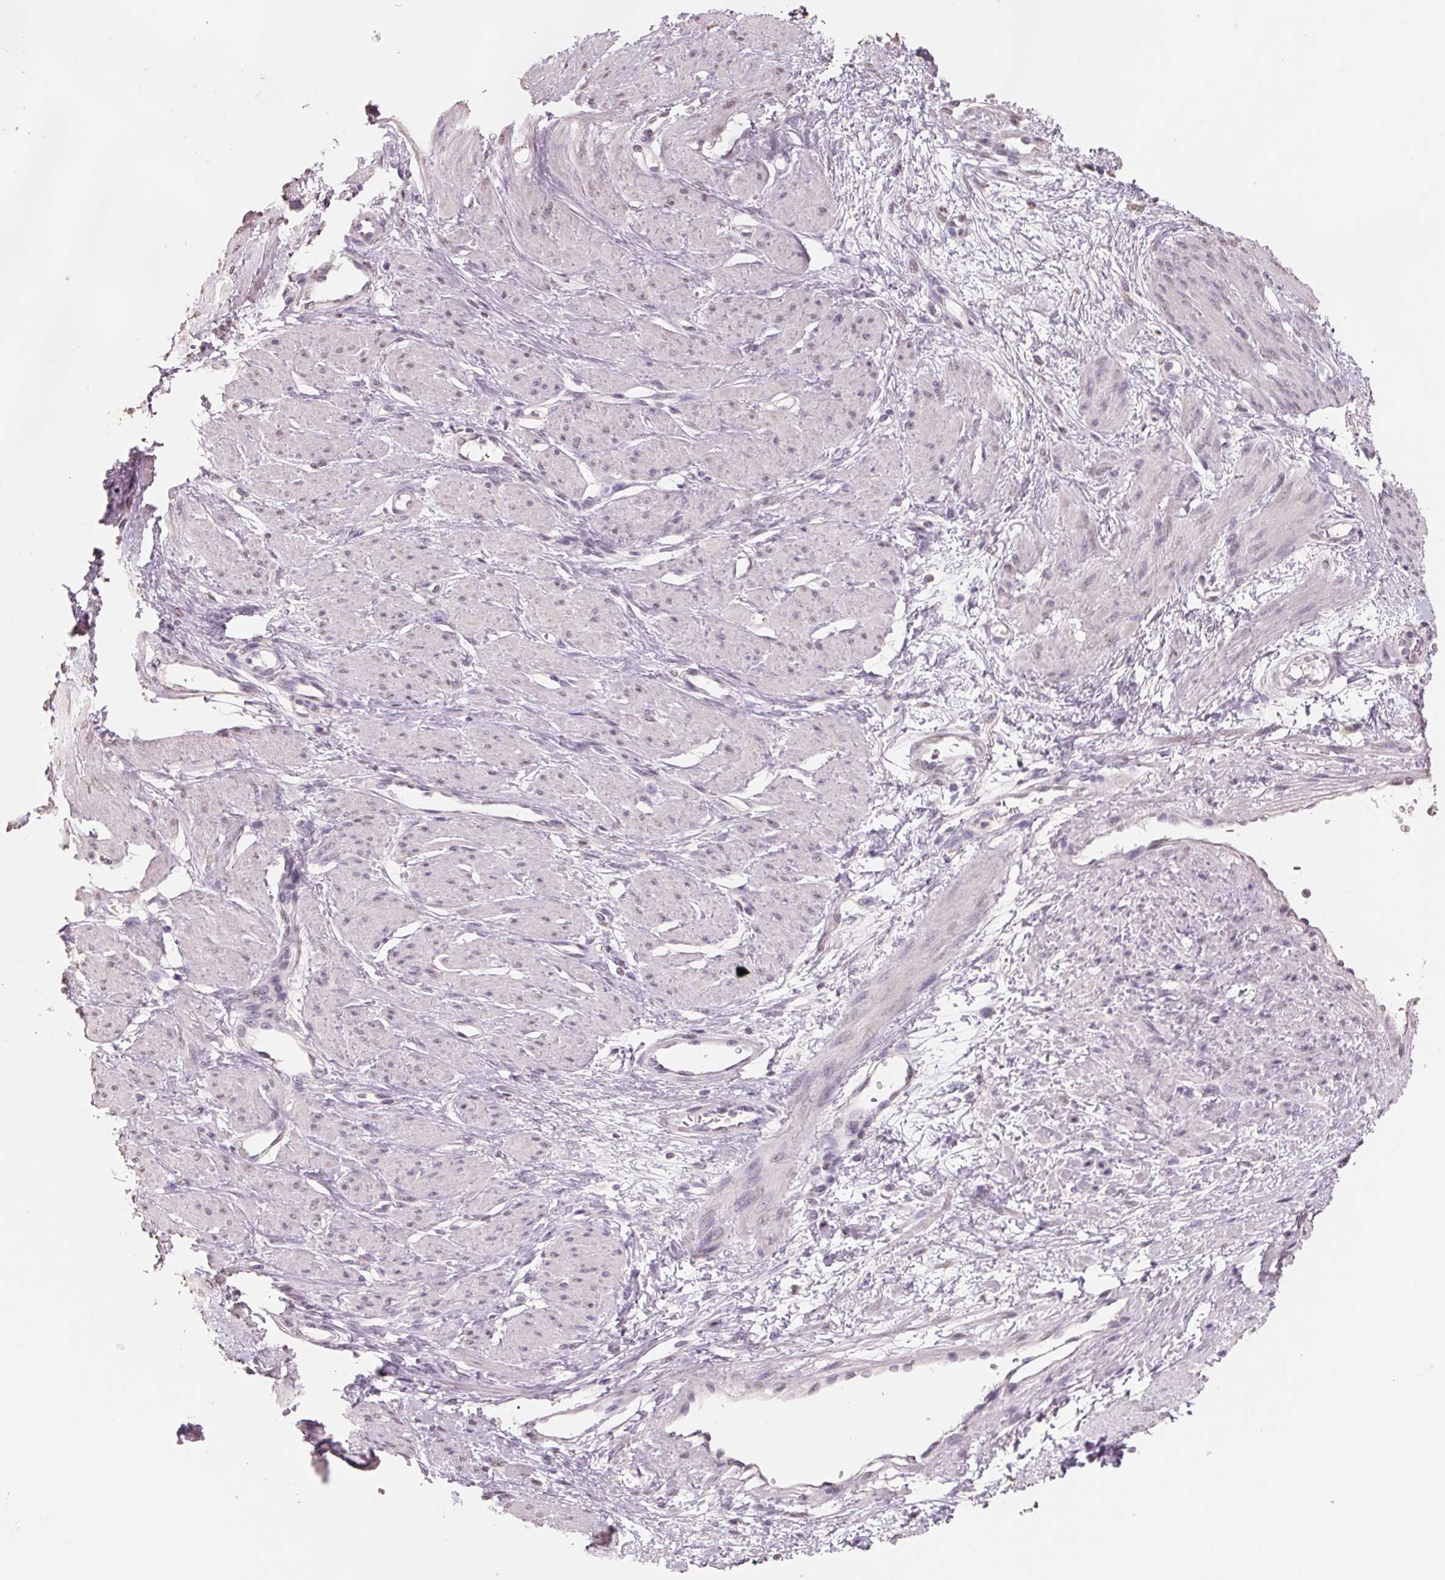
{"staining": {"intensity": "negative", "quantity": "none", "location": "none"}, "tissue": "smooth muscle", "cell_type": "Smooth muscle cells", "image_type": "normal", "snomed": [{"axis": "morphology", "description": "Normal tissue, NOS"}, {"axis": "topography", "description": "Smooth muscle"}, {"axis": "topography", "description": "Uterus"}], "caption": "The immunohistochemistry (IHC) histopathology image has no significant positivity in smooth muscle cells of smooth muscle. Nuclei are stained in blue.", "gene": "FTCD", "patient": {"sex": "female", "age": 39}}